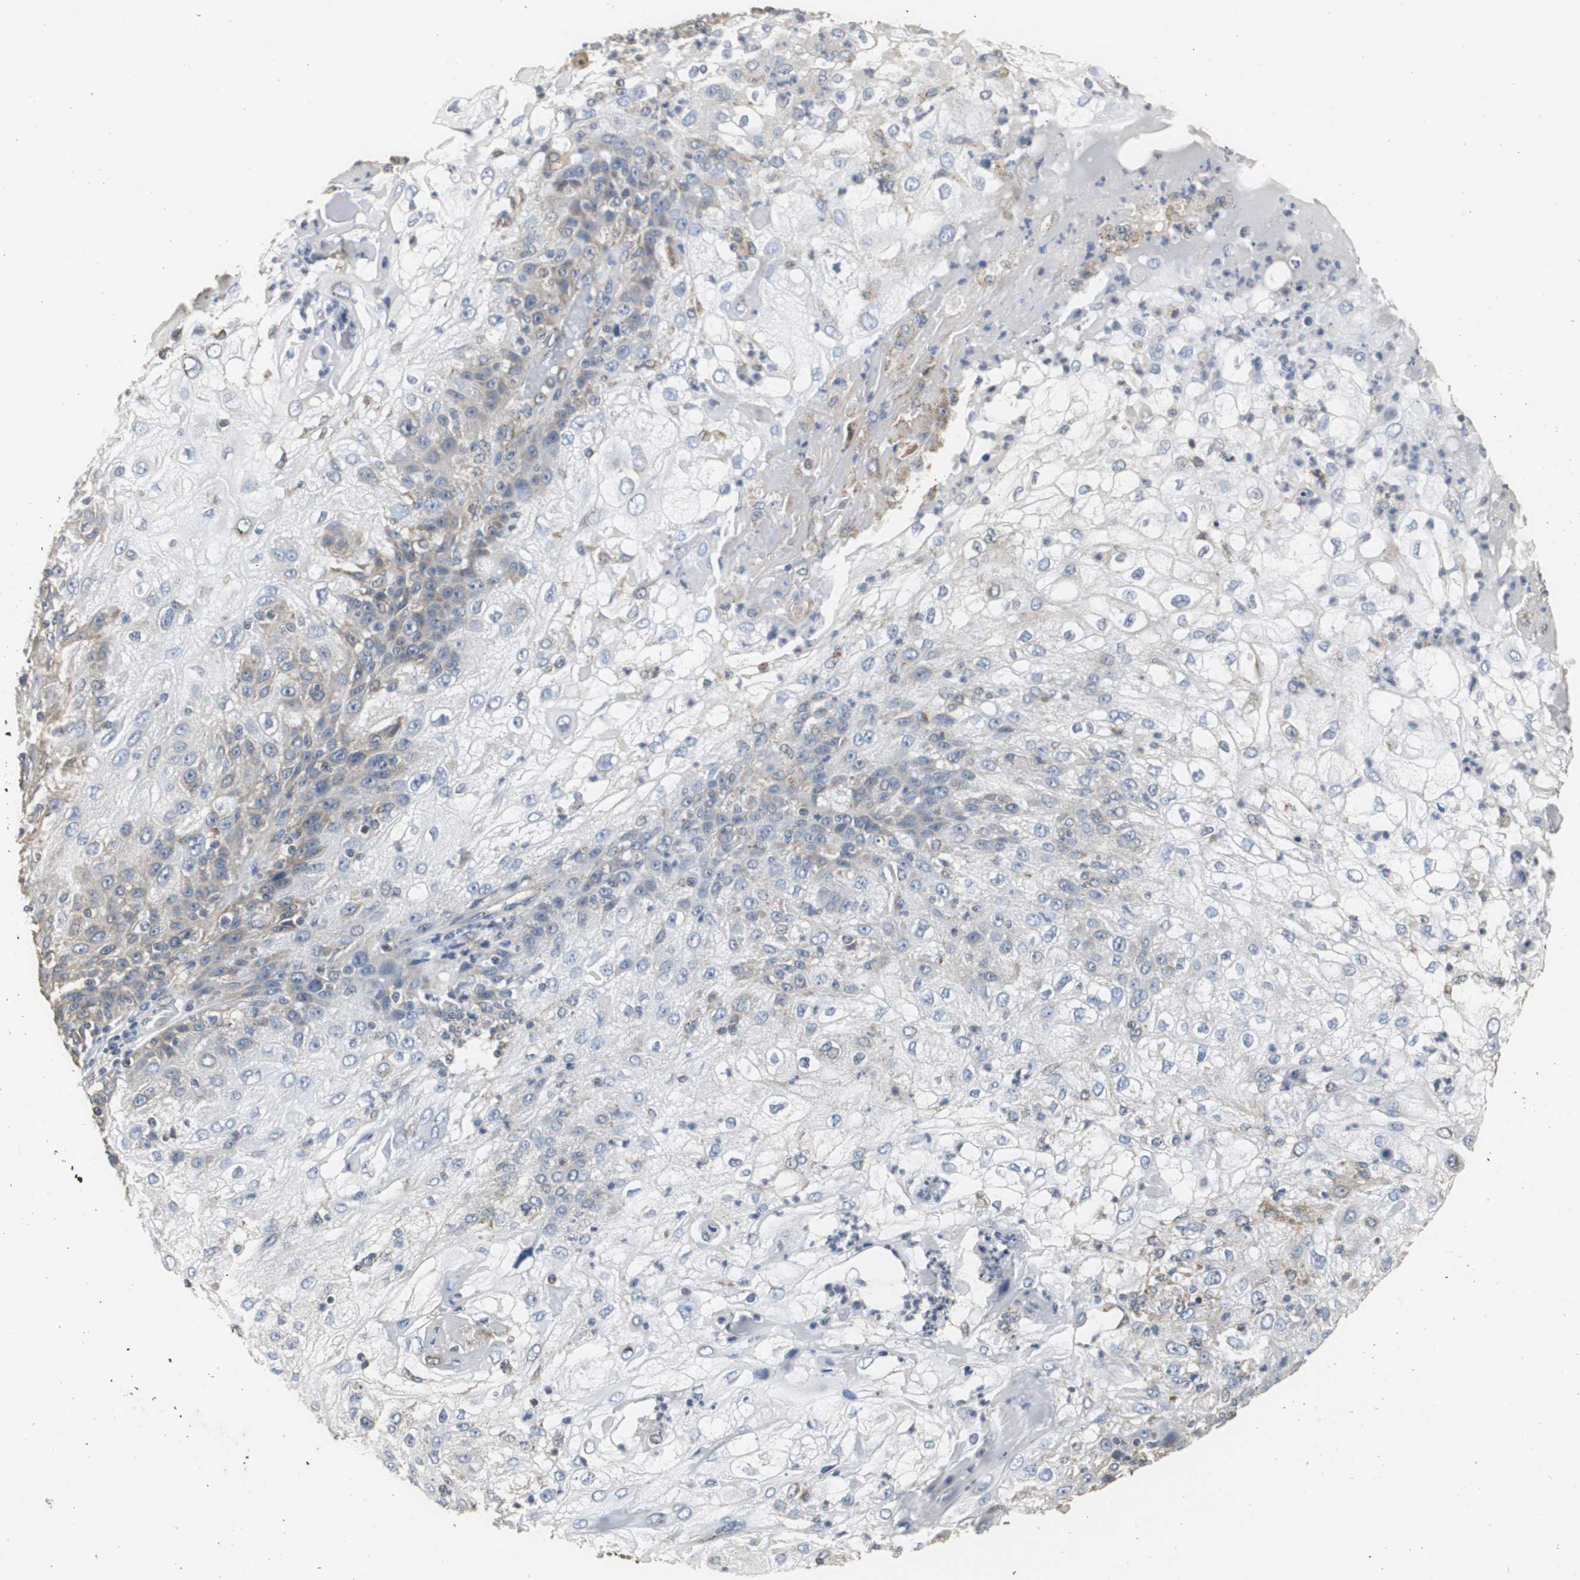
{"staining": {"intensity": "weak", "quantity": "<25%", "location": "cytoplasmic/membranous"}, "tissue": "skin cancer", "cell_type": "Tumor cells", "image_type": "cancer", "snomed": [{"axis": "morphology", "description": "Normal tissue, NOS"}, {"axis": "morphology", "description": "Squamous cell carcinoma, NOS"}, {"axis": "topography", "description": "Skin"}], "caption": "Protein analysis of skin cancer (squamous cell carcinoma) demonstrates no significant expression in tumor cells.", "gene": "HMGCL", "patient": {"sex": "female", "age": 83}}